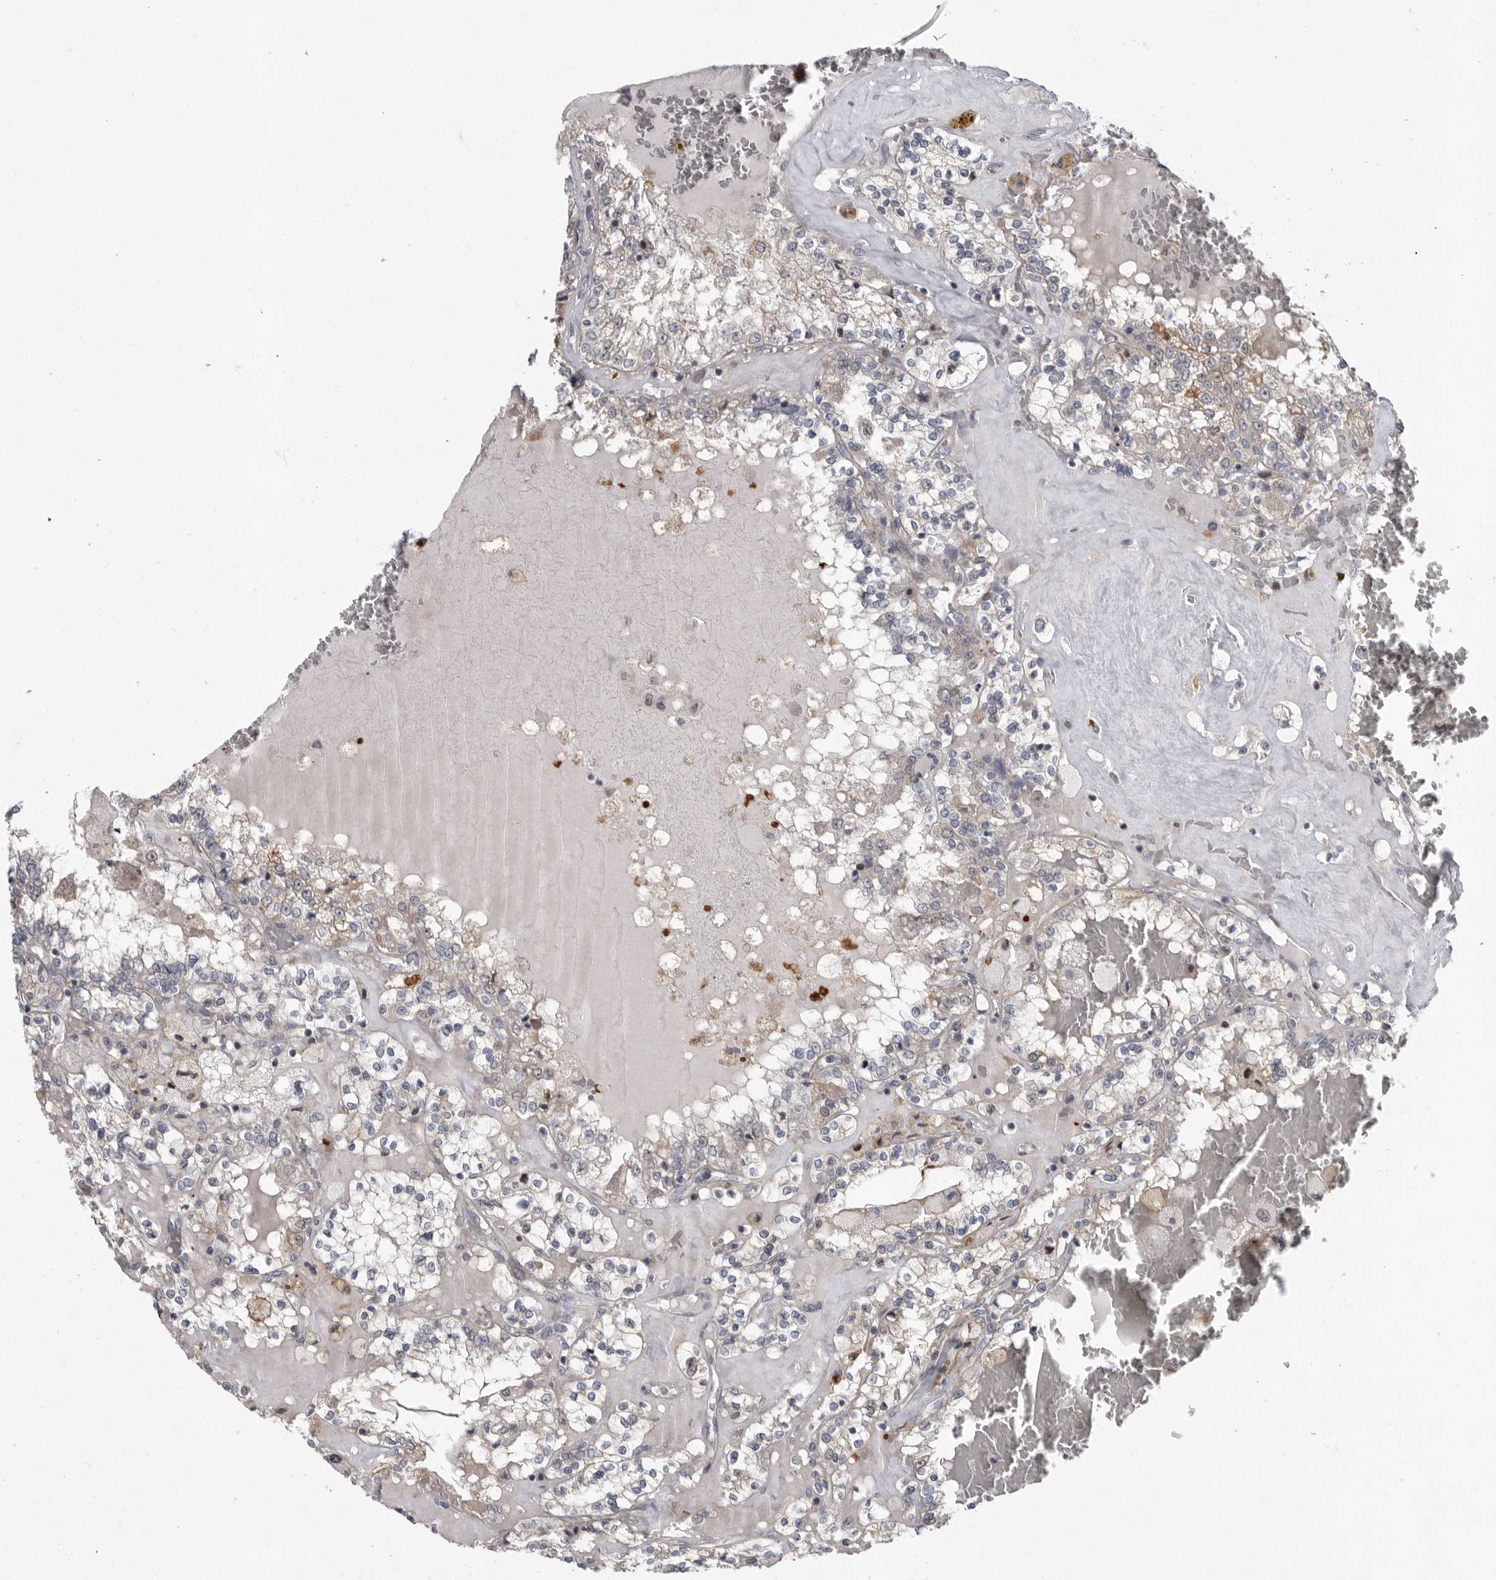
{"staining": {"intensity": "negative", "quantity": "none", "location": "none"}, "tissue": "renal cancer", "cell_type": "Tumor cells", "image_type": "cancer", "snomed": [{"axis": "morphology", "description": "Adenocarcinoma, NOS"}, {"axis": "topography", "description": "Kidney"}], "caption": "Renal cancer (adenocarcinoma) stained for a protein using IHC reveals no positivity tumor cells.", "gene": "PDE7A", "patient": {"sex": "female", "age": 56}}